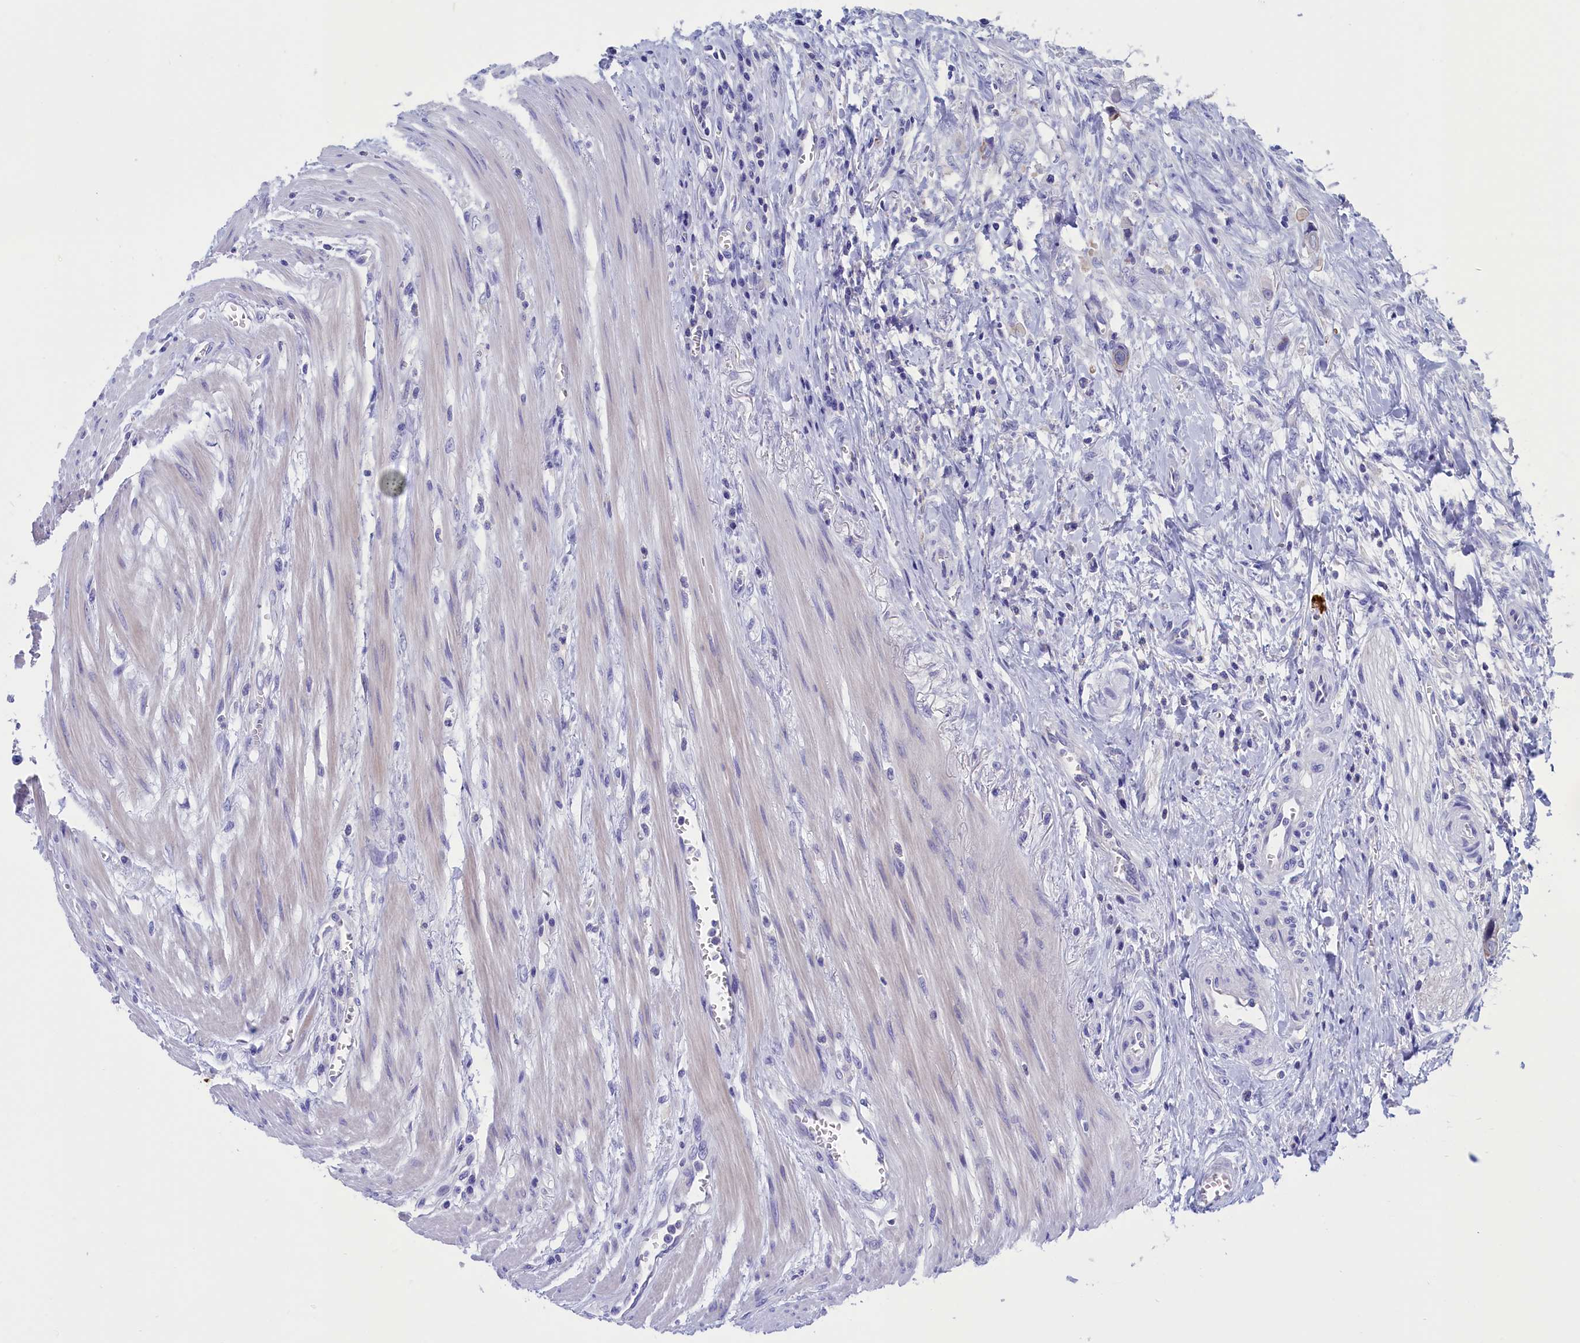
{"staining": {"intensity": "negative", "quantity": "none", "location": "none"}, "tissue": "colorectal cancer", "cell_type": "Tumor cells", "image_type": "cancer", "snomed": [{"axis": "morphology", "description": "Adenocarcinoma, NOS"}, {"axis": "topography", "description": "Rectum"}], "caption": "Micrograph shows no protein positivity in tumor cells of adenocarcinoma (colorectal) tissue. (DAB (3,3'-diaminobenzidine) immunohistochemistry with hematoxylin counter stain).", "gene": "VPS35L", "patient": {"sex": "male", "age": 87}}